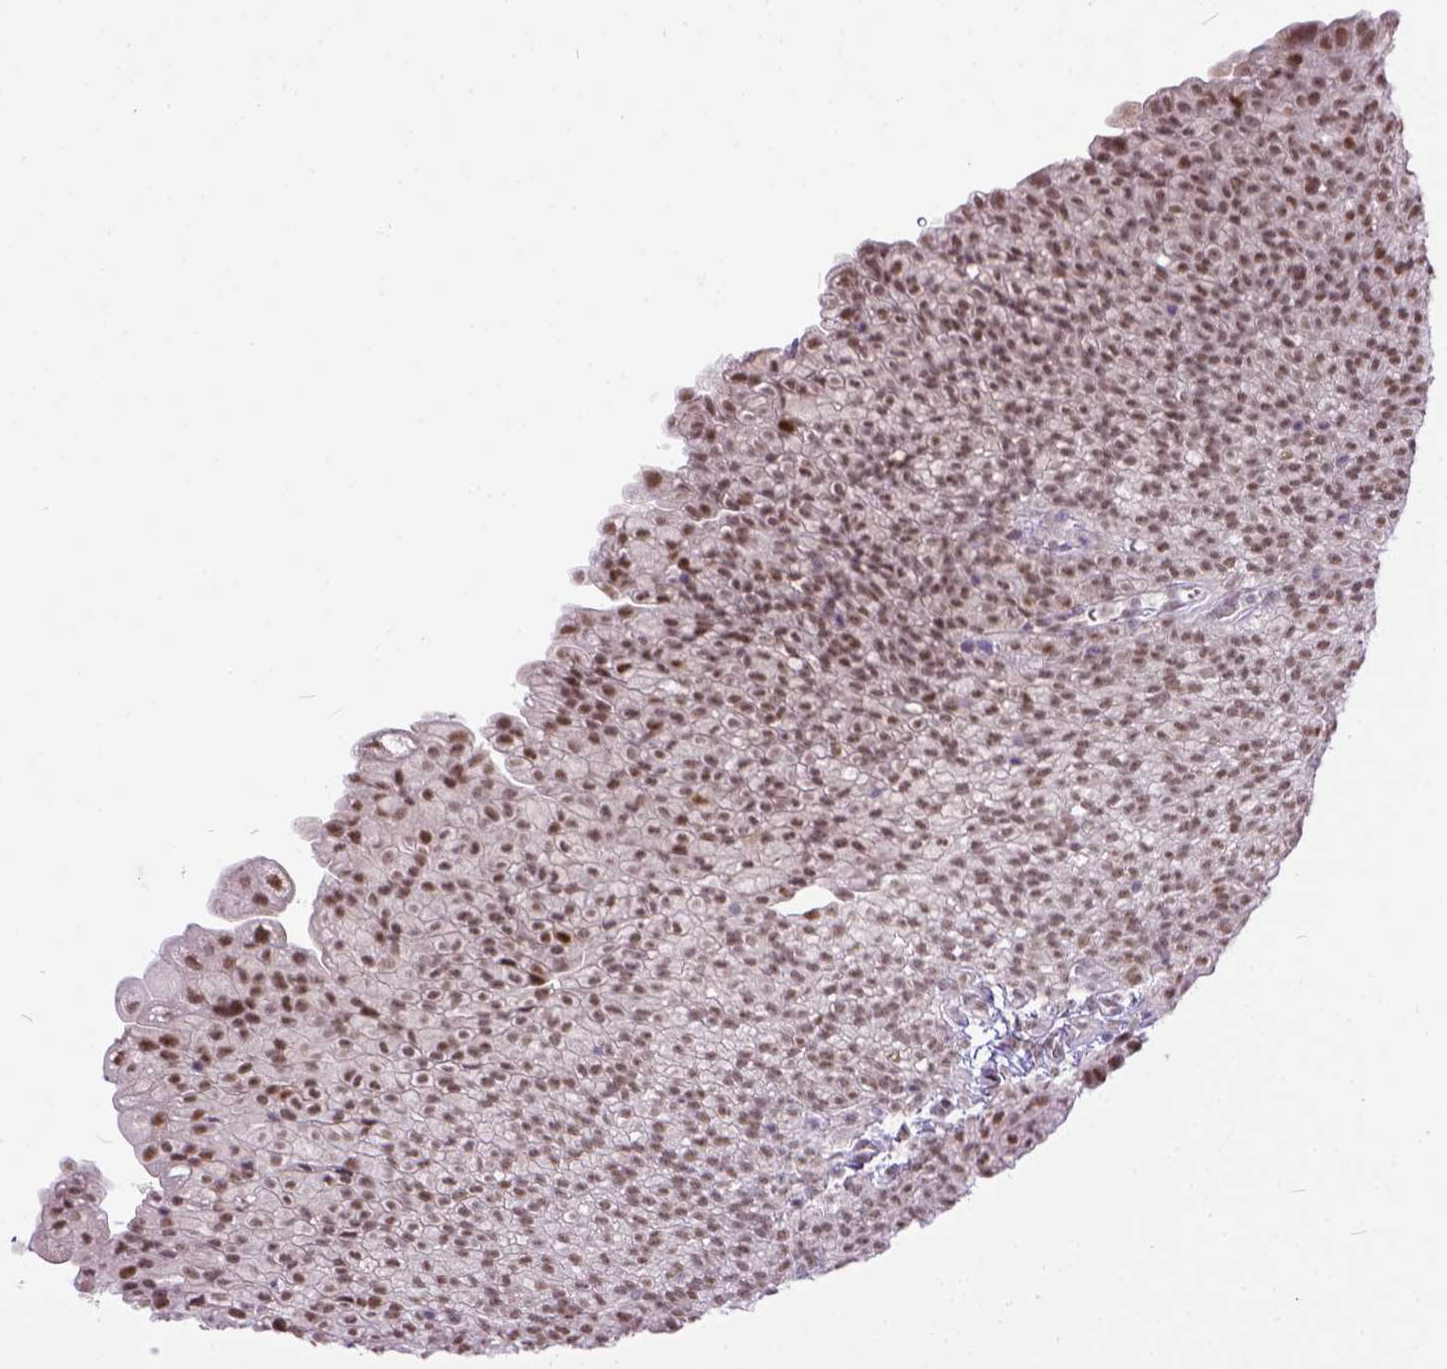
{"staining": {"intensity": "moderate", "quantity": ">75%", "location": "nuclear"}, "tissue": "urinary bladder", "cell_type": "Urothelial cells", "image_type": "normal", "snomed": [{"axis": "morphology", "description": "Normal tissue, NOS"}, {"axis": "topography", "description": "Urinary bladder"}, {"axis": "topography", "description": "Prostate"}], "caption": "Immunohistochemistry (IHC) image of benign urinary bladder: human urinary bladder stained using immunohistochemistry (IHC) demonstrates medium levels of moderate protein expression localized specifically in the nuclear of urothelial cells, appearing as a nuclear brown color.", "gene": "ERCC1", "patient": {"sex": "male", "age": 76}}